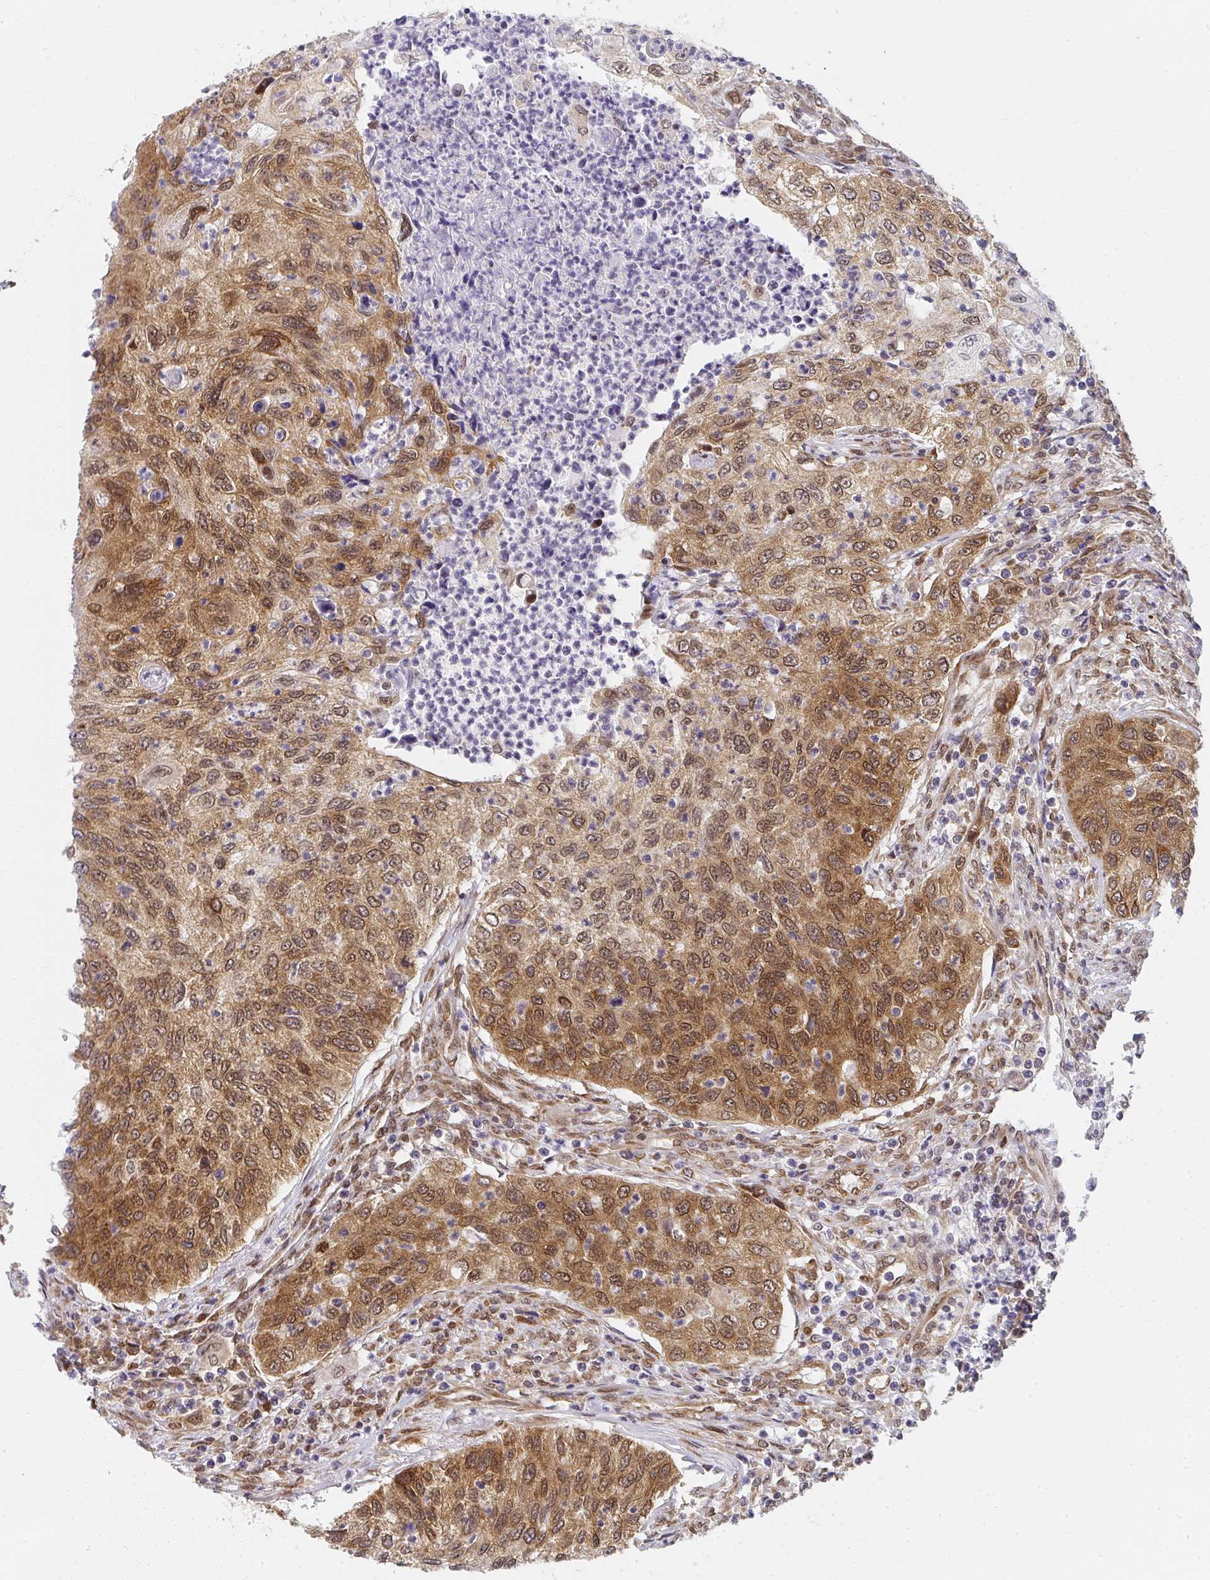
{"staining": {"intensity": "moderate", "quantity": ">75%", "location": "cytoplasmic/membranous,nuclear"}, "tissue": "urothelial cancer", "cell_type": "Tumor cells", "image_type": "cancer", "snomed": [{"axis": "morphology", "description": "Urothelial carcinoma, High grade"}, {"axis": "topography", "description": "Urinary bladder"}], "caption": "IHC micrograph of neoplastic tissue: urothelial carcinoma (high-grade) stained using IHC demonstrates medium levels of moderate protein expression localized specifically in the cytoplasmic/membranous and nuclear of tumor cells, appearing as a cytoplasmic/membranous and nuclear brown color.", "gene": "SYNCRIP", "patient": {"sex": "female", "age": 60}}